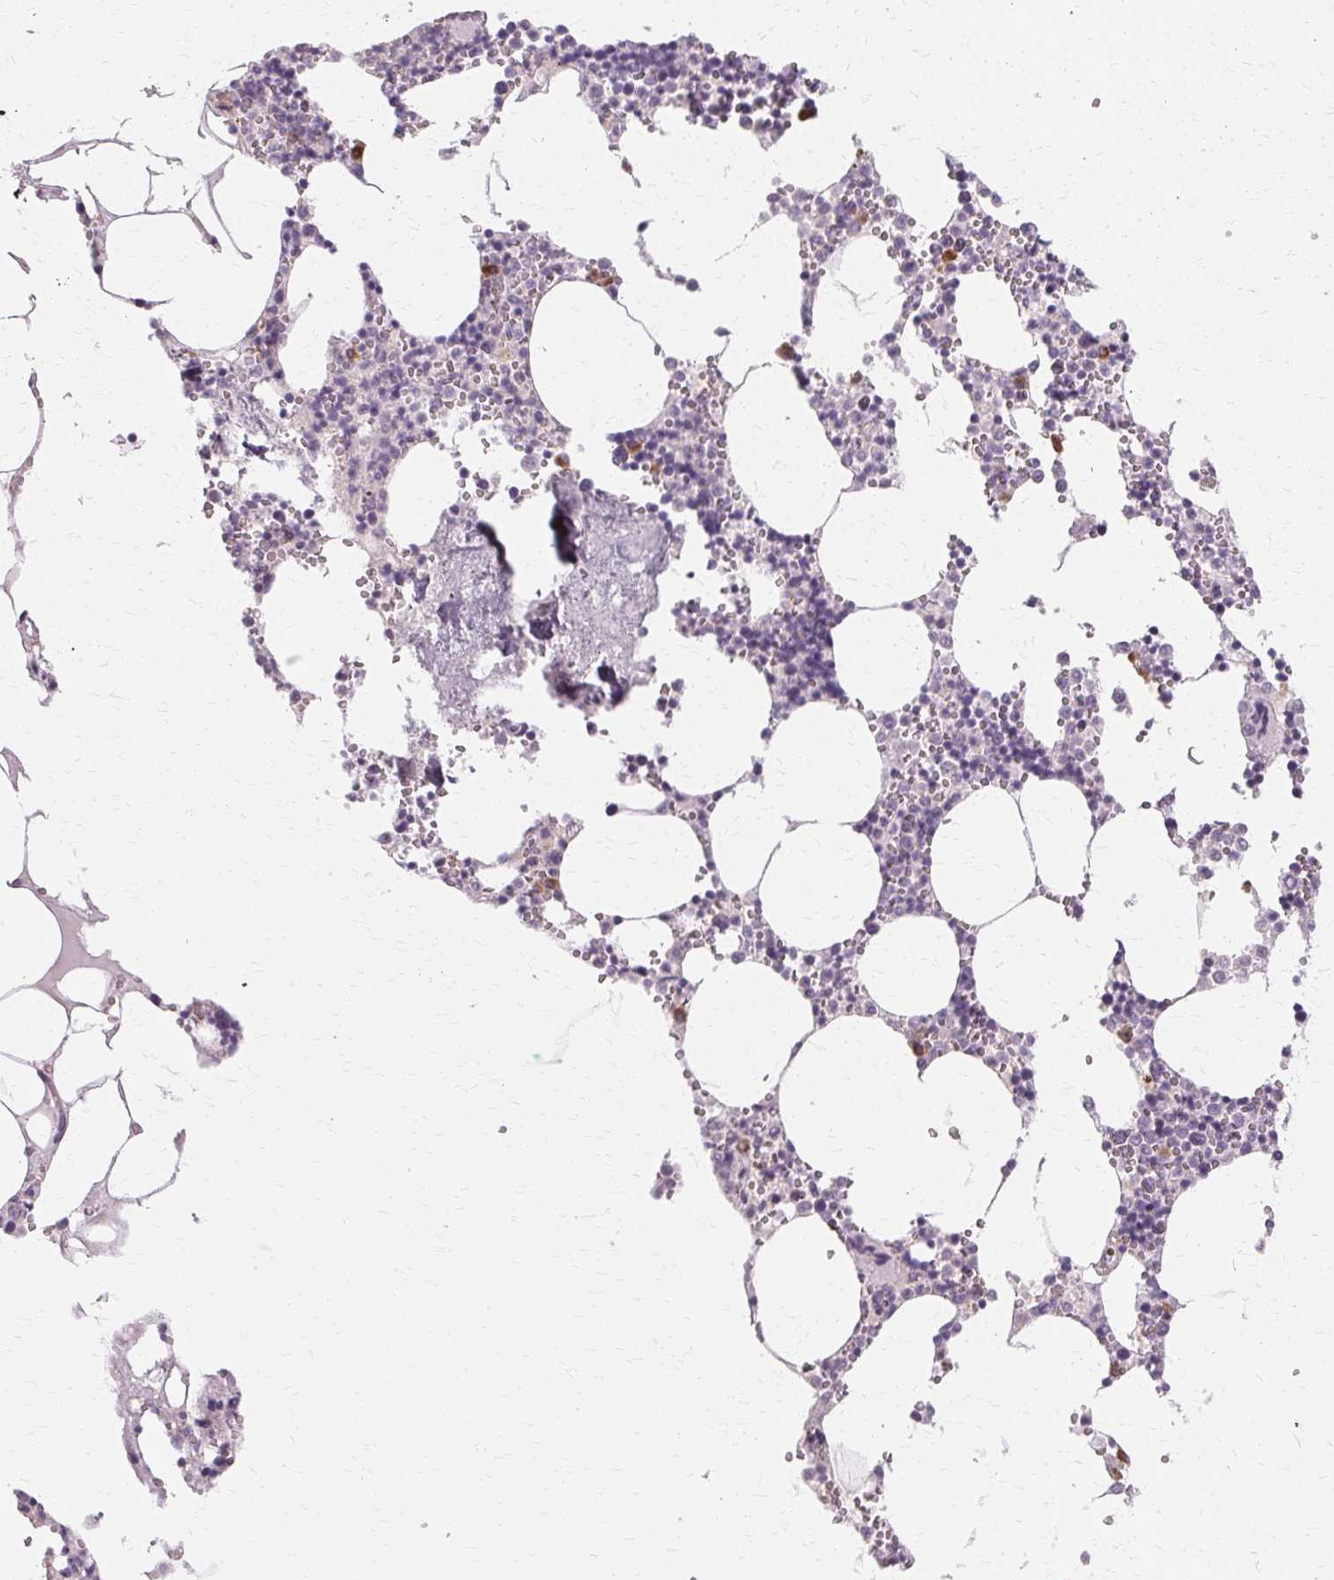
{"staining": {"intensity": "moderate", "quantity": "<25%", "location": "cytoplasmic/membranous"}, "tissue": "bone marrow", "cell_type": "Hematopoietic cells", "image_type": "normal", "snomed": [{"axis": "morphology", "description": "Normal tissue, NOS"}, {"axis": "topography", "description": "Bone marrow"}], "caption": "DAB (3,3'-diaminobenzidine) immunohistochemical staining of benign human bone marrow demonstrates moderate cytoplasmic/membranous protein expression in about <25% of hematopoietic cells.", "gene": "FCRL3", "patient": {"sex": "male", "age": 54}}